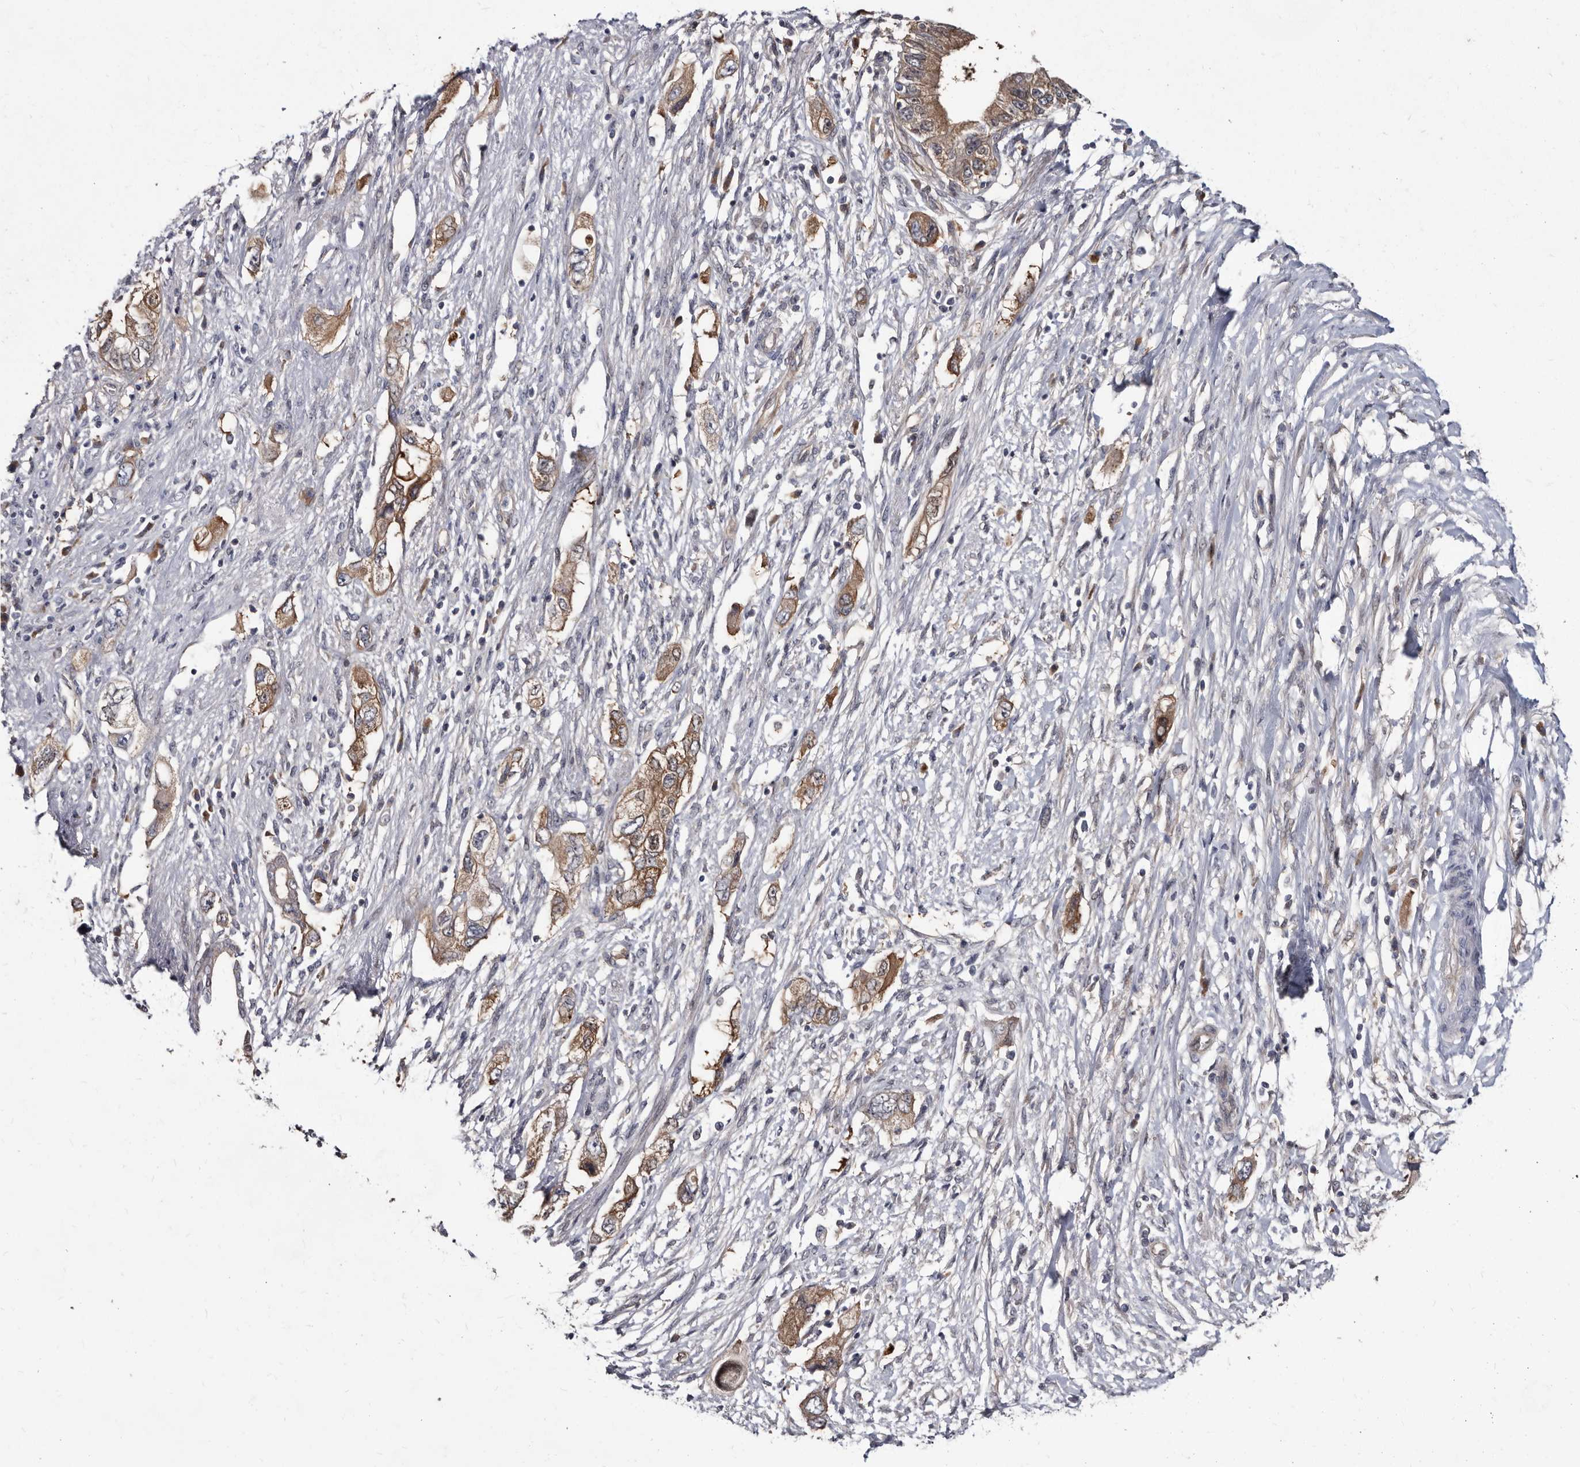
{"staining": {"intensity": "moderate", "quantity": ">75%", "location": "cytoplasmic/membranous"}, "tissue": "pancreatic cancer", "cell_type": "Tumor cells", "image_type": "cancer", "snomed": [{"axis": "morphology", "description": "Adenocarcinoma, NOS"}, {"axis": "topography", "description": "Pancreas"}], "caption": "A photomicrograph of pancreatic adenocarcinoma stained for a protein demonstrates moderate cytoplasmic/membranous brown staining in tumor cells. The staining was performed using DAB (3,3'-diaminobenzidine) to visualize the protein expression in brown, while the nuclei were stained in blue with hematoxylin (Magnification: 20x).", "gene": "ABCF2", "patient": {"sex": "female", "age": 73}}